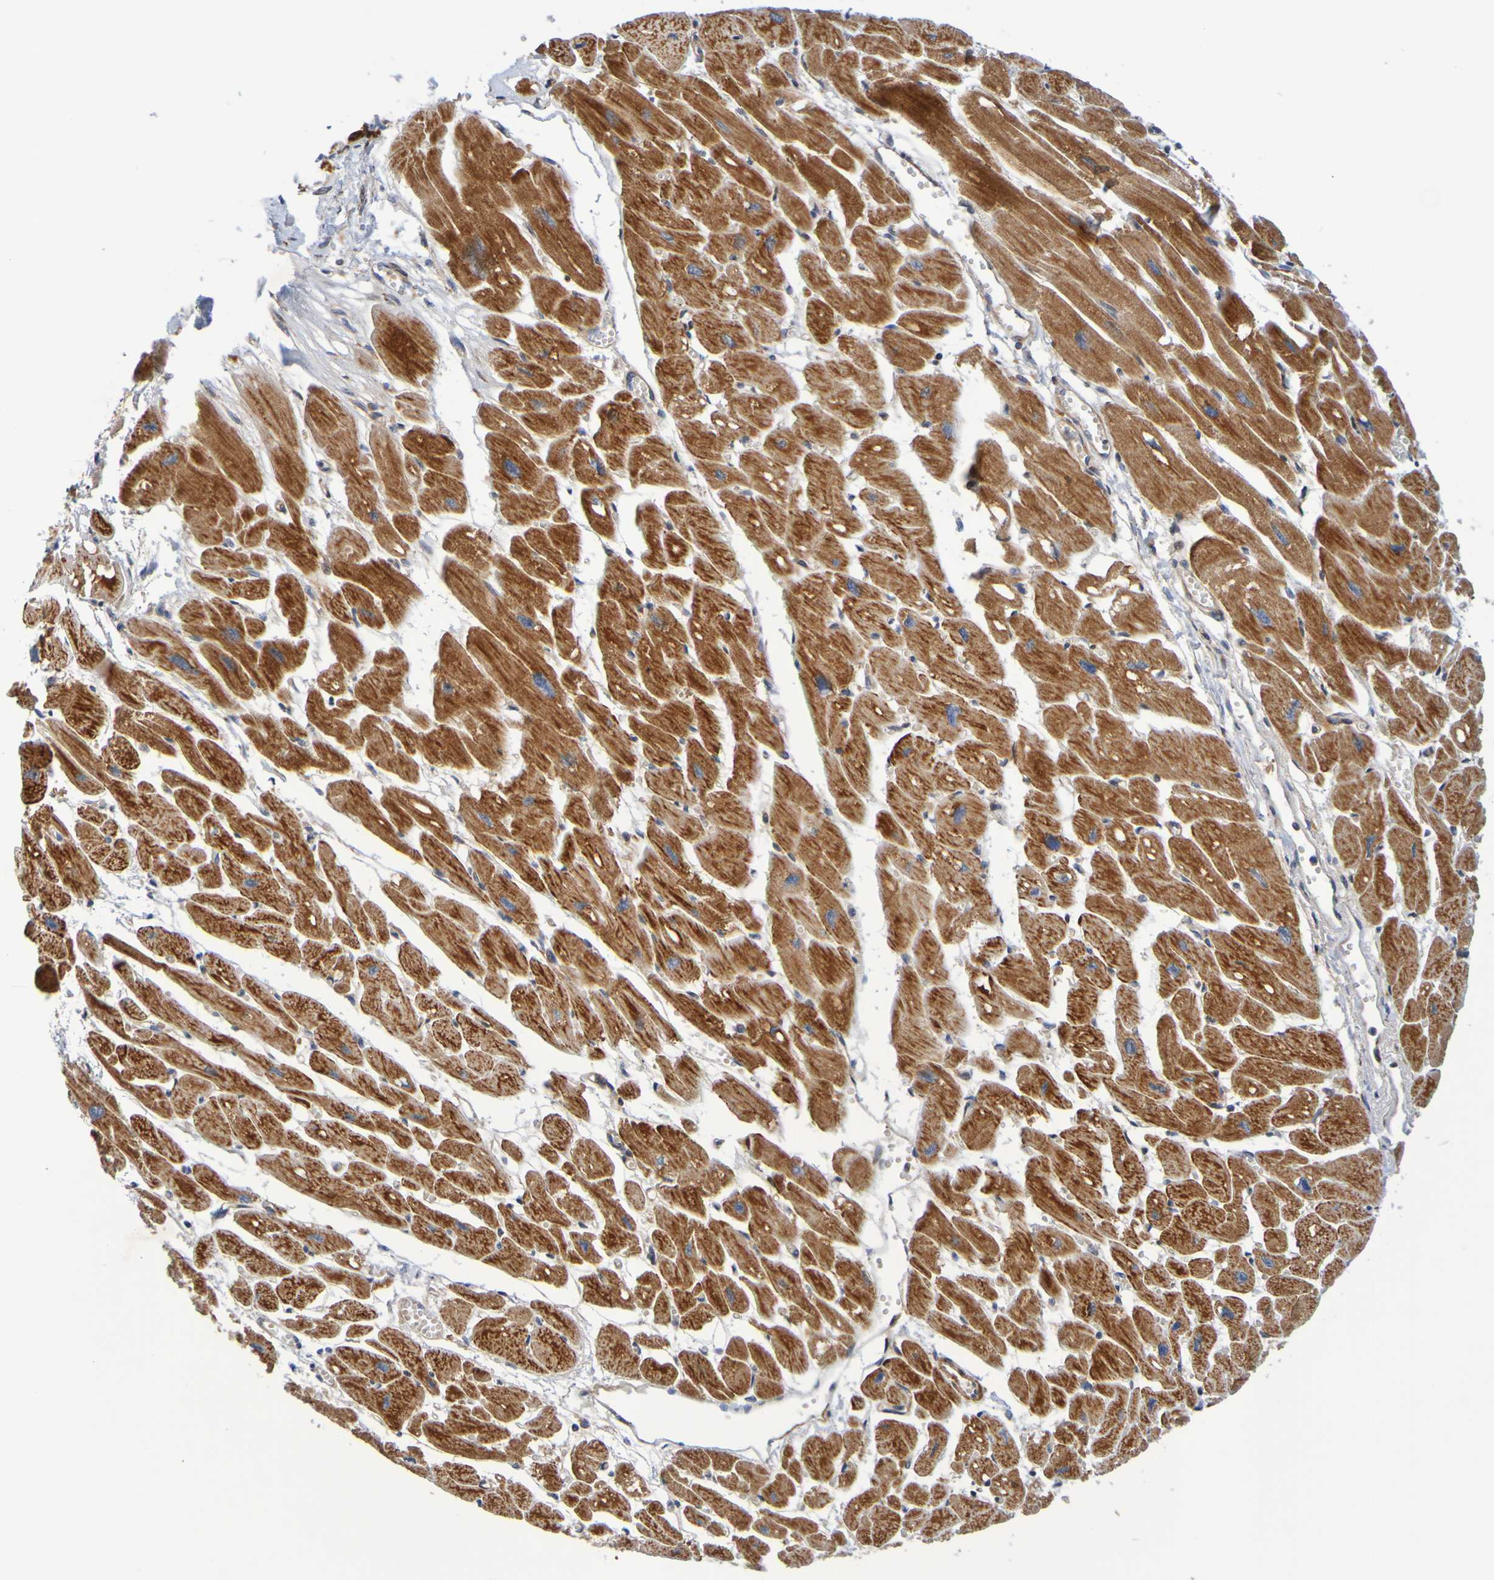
{"staining": {"intensity": "strong", "quantity": ">75%", "location": "cytoplasmic/membranous"}, "tissue": "heart muscle", "cell_type": "Cardiomyocytes", "image_type": "normal", "snomed": [{"axis": "morphology", "description": "Normal tissue, NOS"}, {"axis": "topography", "description": "Heart"}], "caption": "The image shows a brown stain indicating the presence of a protein in the cytoplasmic/membranous of cardiomyocytes in heart muscle. The protein of interest is shown in brown color, while the nuclei are stained blue.", "gene": "CCDC51", "patient": {"sex": "female", "age": 54}}